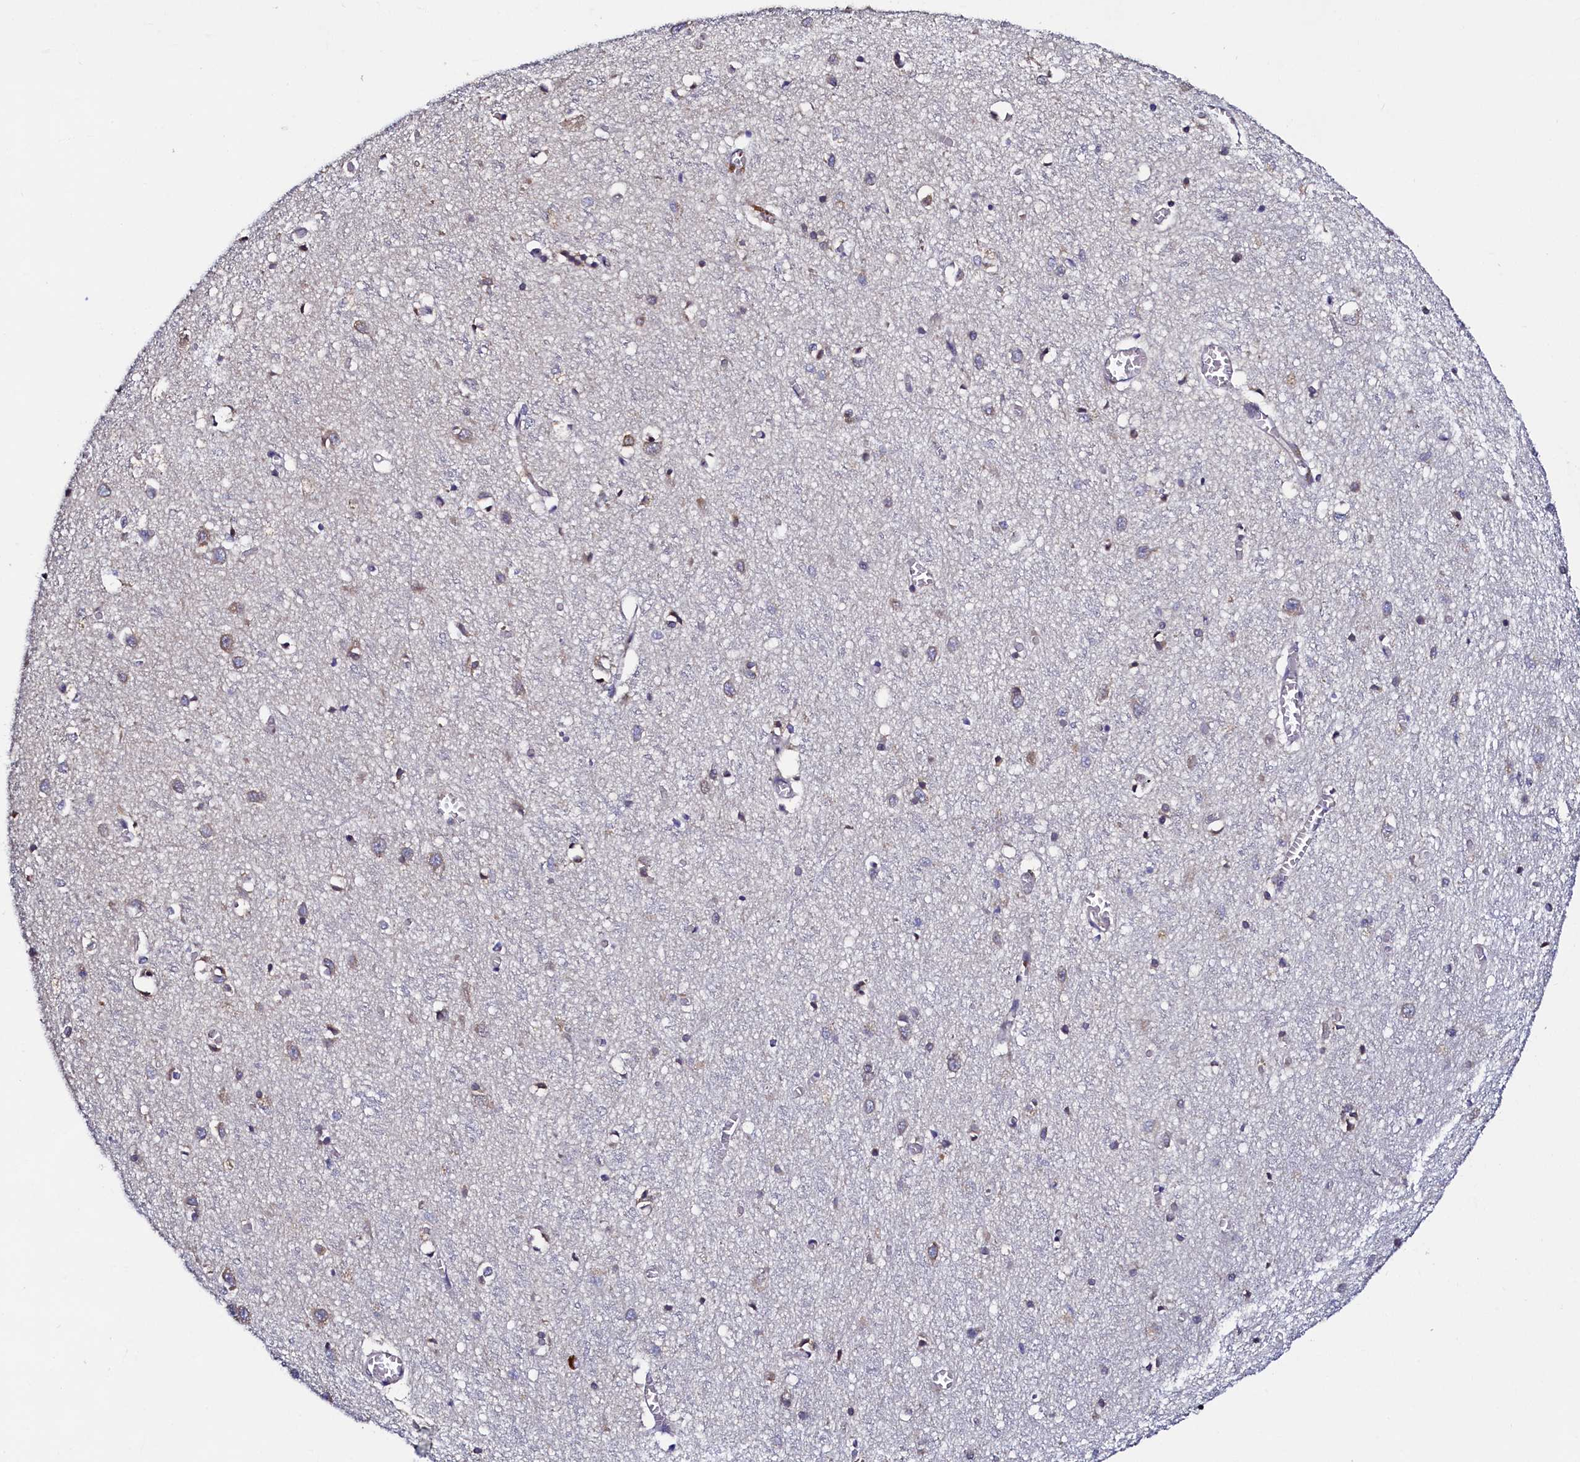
{"staining": {"intensity": "negative", "quantity": "none", "location": "none"}, "tissue": "cerebral cortex", "cell_type": "Endothelial cells", "image_type": "normal", "snomed": [{"axis": "morphology", "description": "Normal tissue, NOS"}, {"axis": "topography", "description": "Cerebral cortex"}], "caption": "IHC of benign human cerebral cortex shows no positivity in endothelial cells.", "gene": "SLC16A14", "patient": {"sex": "female", "age": 64}}